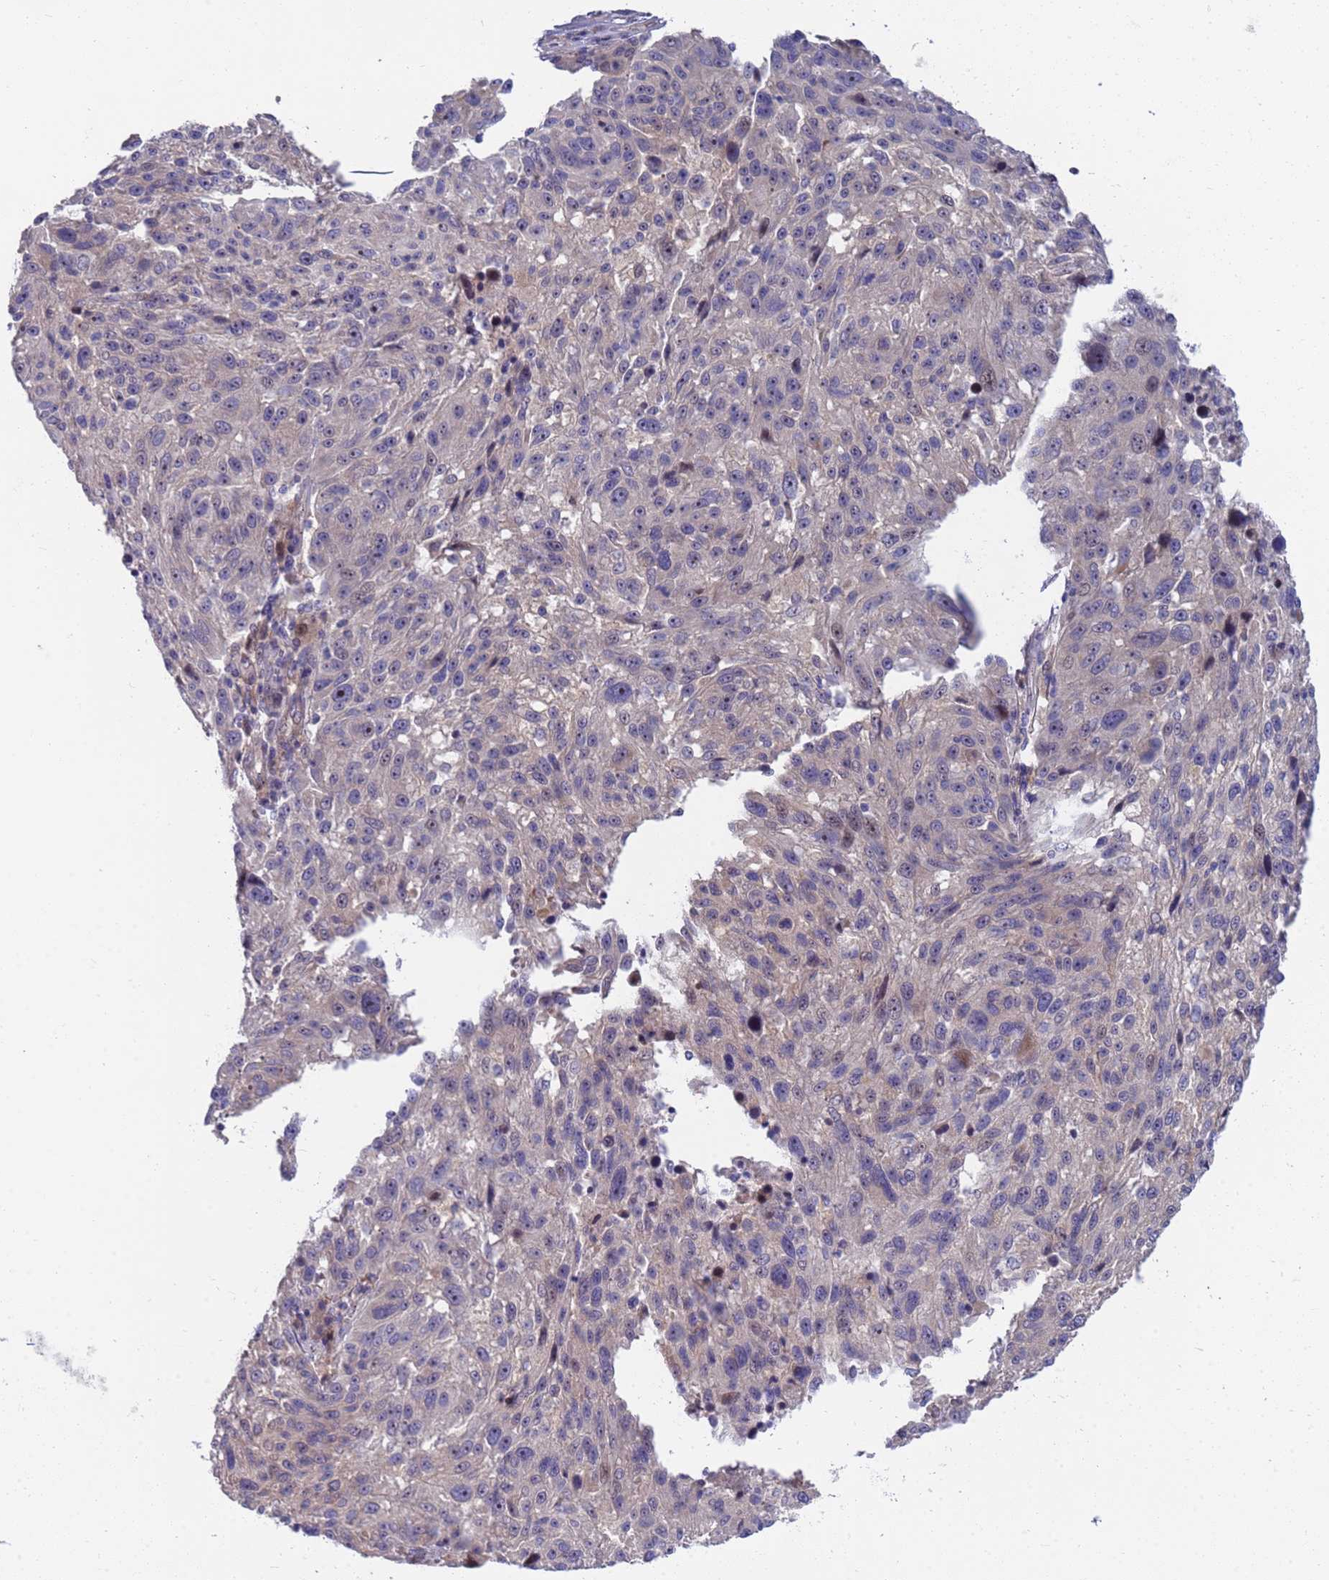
{"staining": {"intensity": "negative", "quantity": "none", "location": "none"}, "tissue": "melanoma", "cell_type": "Tumor cells", "image_type": "cancer", "snomed": [{"axis": "morphology", "description": "Malignant melanoma, NOS"}, {"axis": "topography", "description": "Skin"}], "caption": "Tumor cells are negative for brown protein staining in malignant melanoma.", "gene": "ENOSF1", "patient": {"sex": "male", "age": 53}}